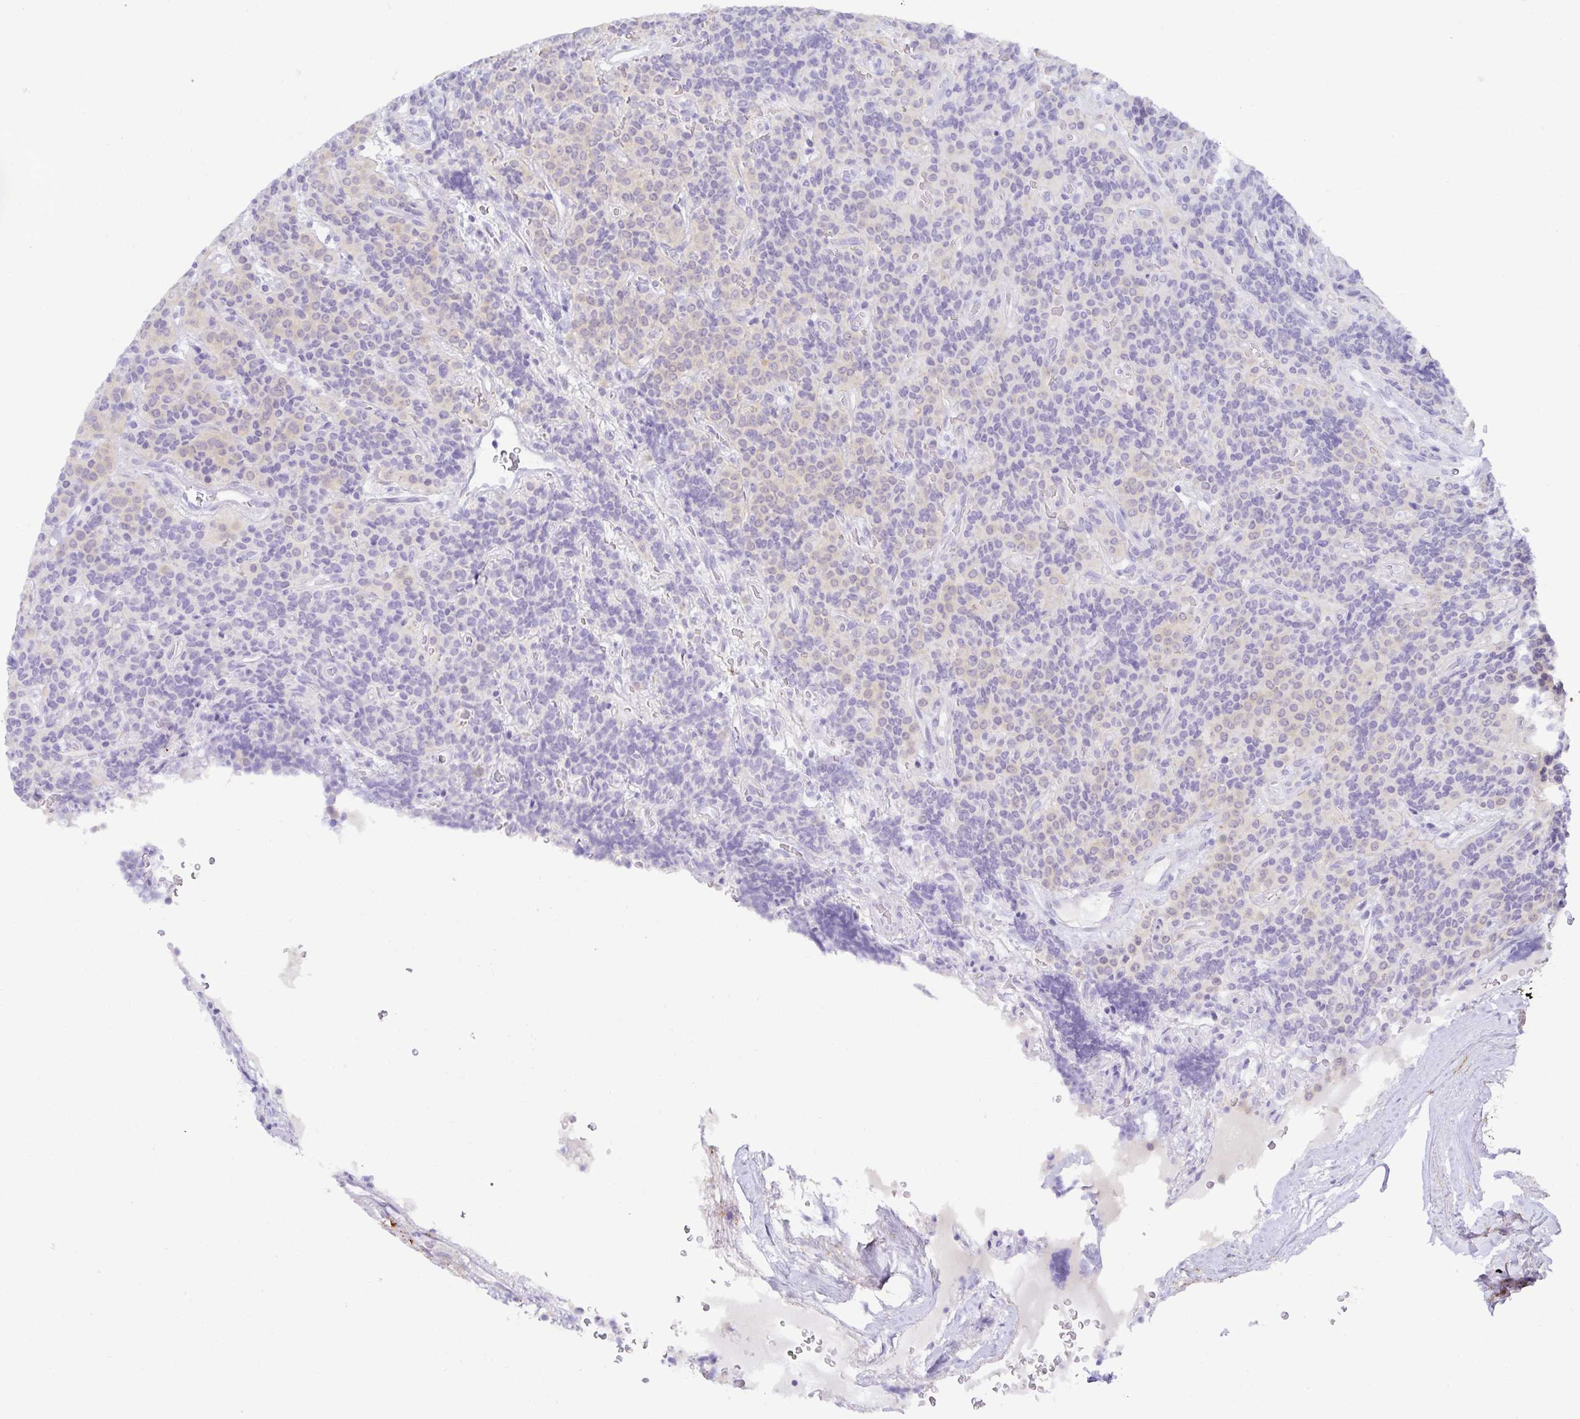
{"staining": {"intensity": "weak", "quantity": "<25%", "location": "cytoplasmic/membranous"}, "tissue": "carcinoid", "cell_type": "Tumor cells", "image_type": "cancer", "snomed": [{"axis": "morphology", "description": "Carcinoid, malignant, NOS"}, {"axis": "topography", "description": "Pancreas"}], "caption": "Micrograph shows no protein staining in tumor cells of carcinoid tissue.", "gene": "MON2", "patient": {"sex": "male", "age": 36}}